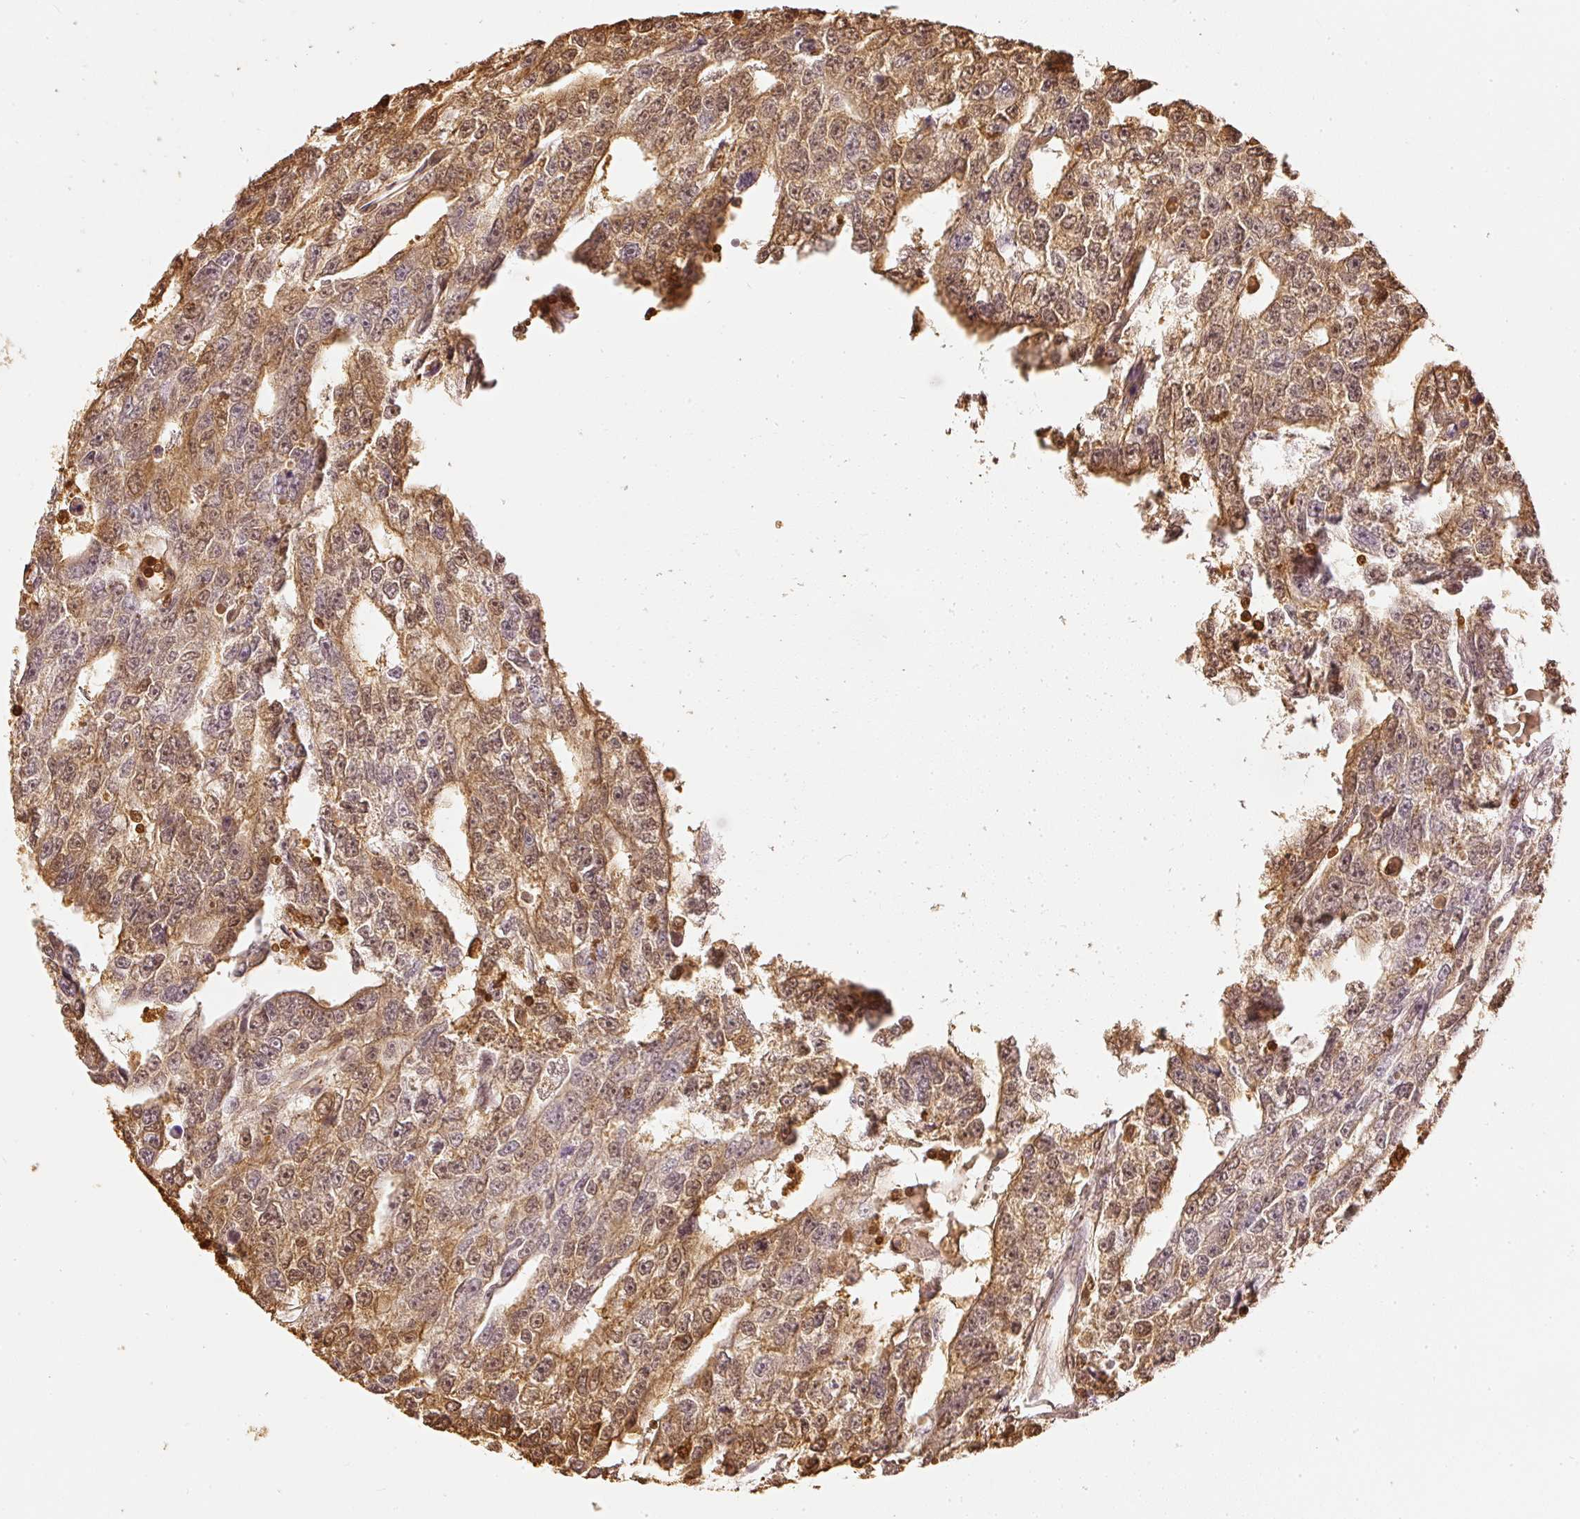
{"staining": {"intensity": "moderate", "quantity": ">75%", "location": "cytoplasmic/membranous,nuclear"}, "tissue": "testis cancer", "cell_type": "Tumor cells", "image_type": "cancer", "snomed": [{"axis": "morphology", "description": "Carcinoma, Embryonal, NOS"}, {"axis": "topography", "description": "Testis"}], "caption": "Approximately >75% of tumor cells in testis cancer exhibit moderate cytoplasmic/membranous and nuclear protein positivity as visualized by brown immunohistochemical staining.", "gene": "PFN1", "patient": {"sex": "male", "age": 20}}